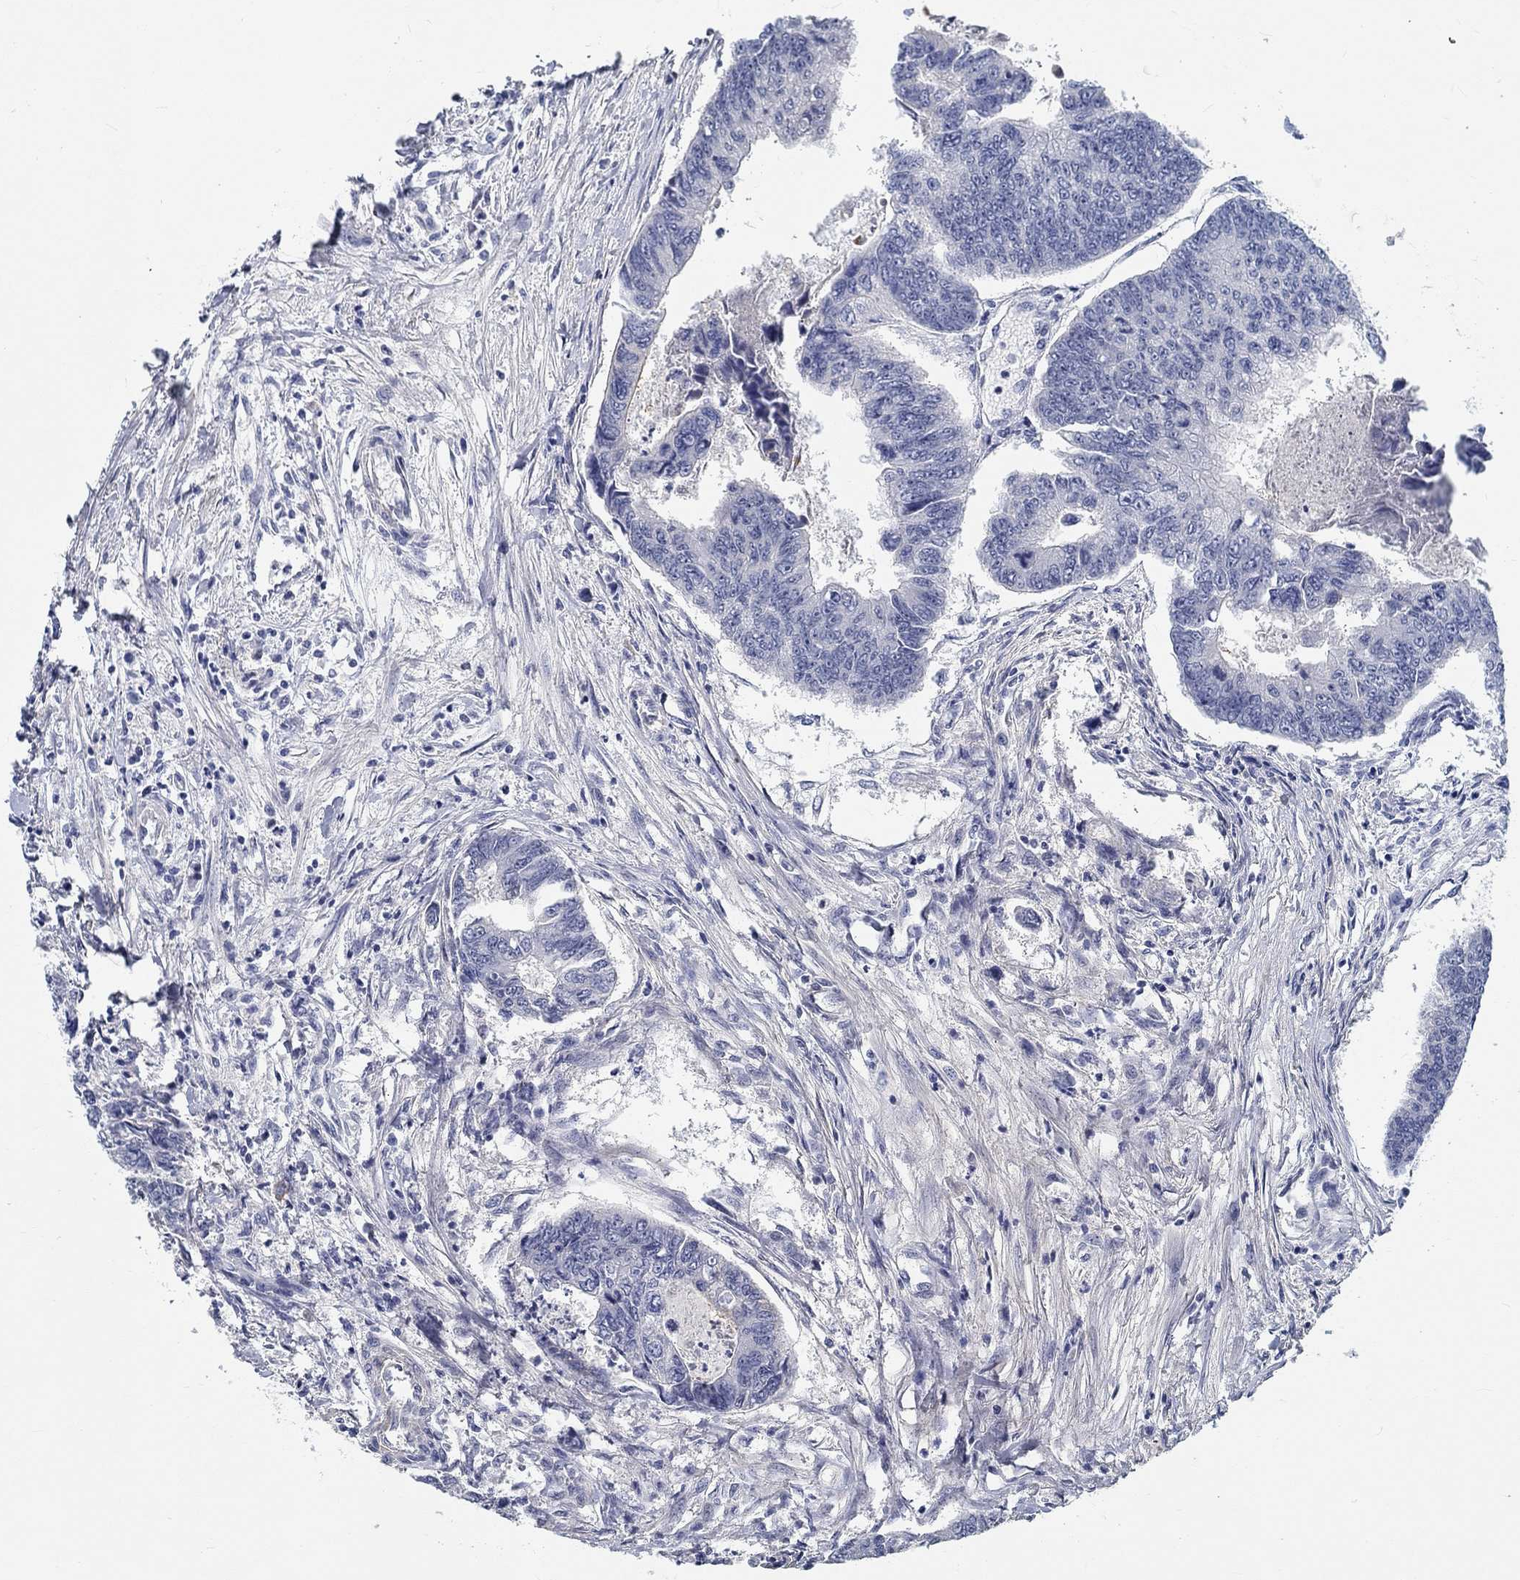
{"staining": {"intensity": "negative", "quantity": "none", "location": "none"}, "tissue": "colorectal cancer", "cell_type": "Tumor cells", "image_type": "cancer", "snomed": [{"axis": "morphology", "description": "Adenocarcinoma, NOS"}, {"axis": "topography", "description": "Colon"}], "caption": "Immunohistochemical staining of human colorectal adenocarcinoma exhibits no significant staining in tumor cells.", "gene": "MYBPC1", "patient": {"sex": "female", "age": 65}}